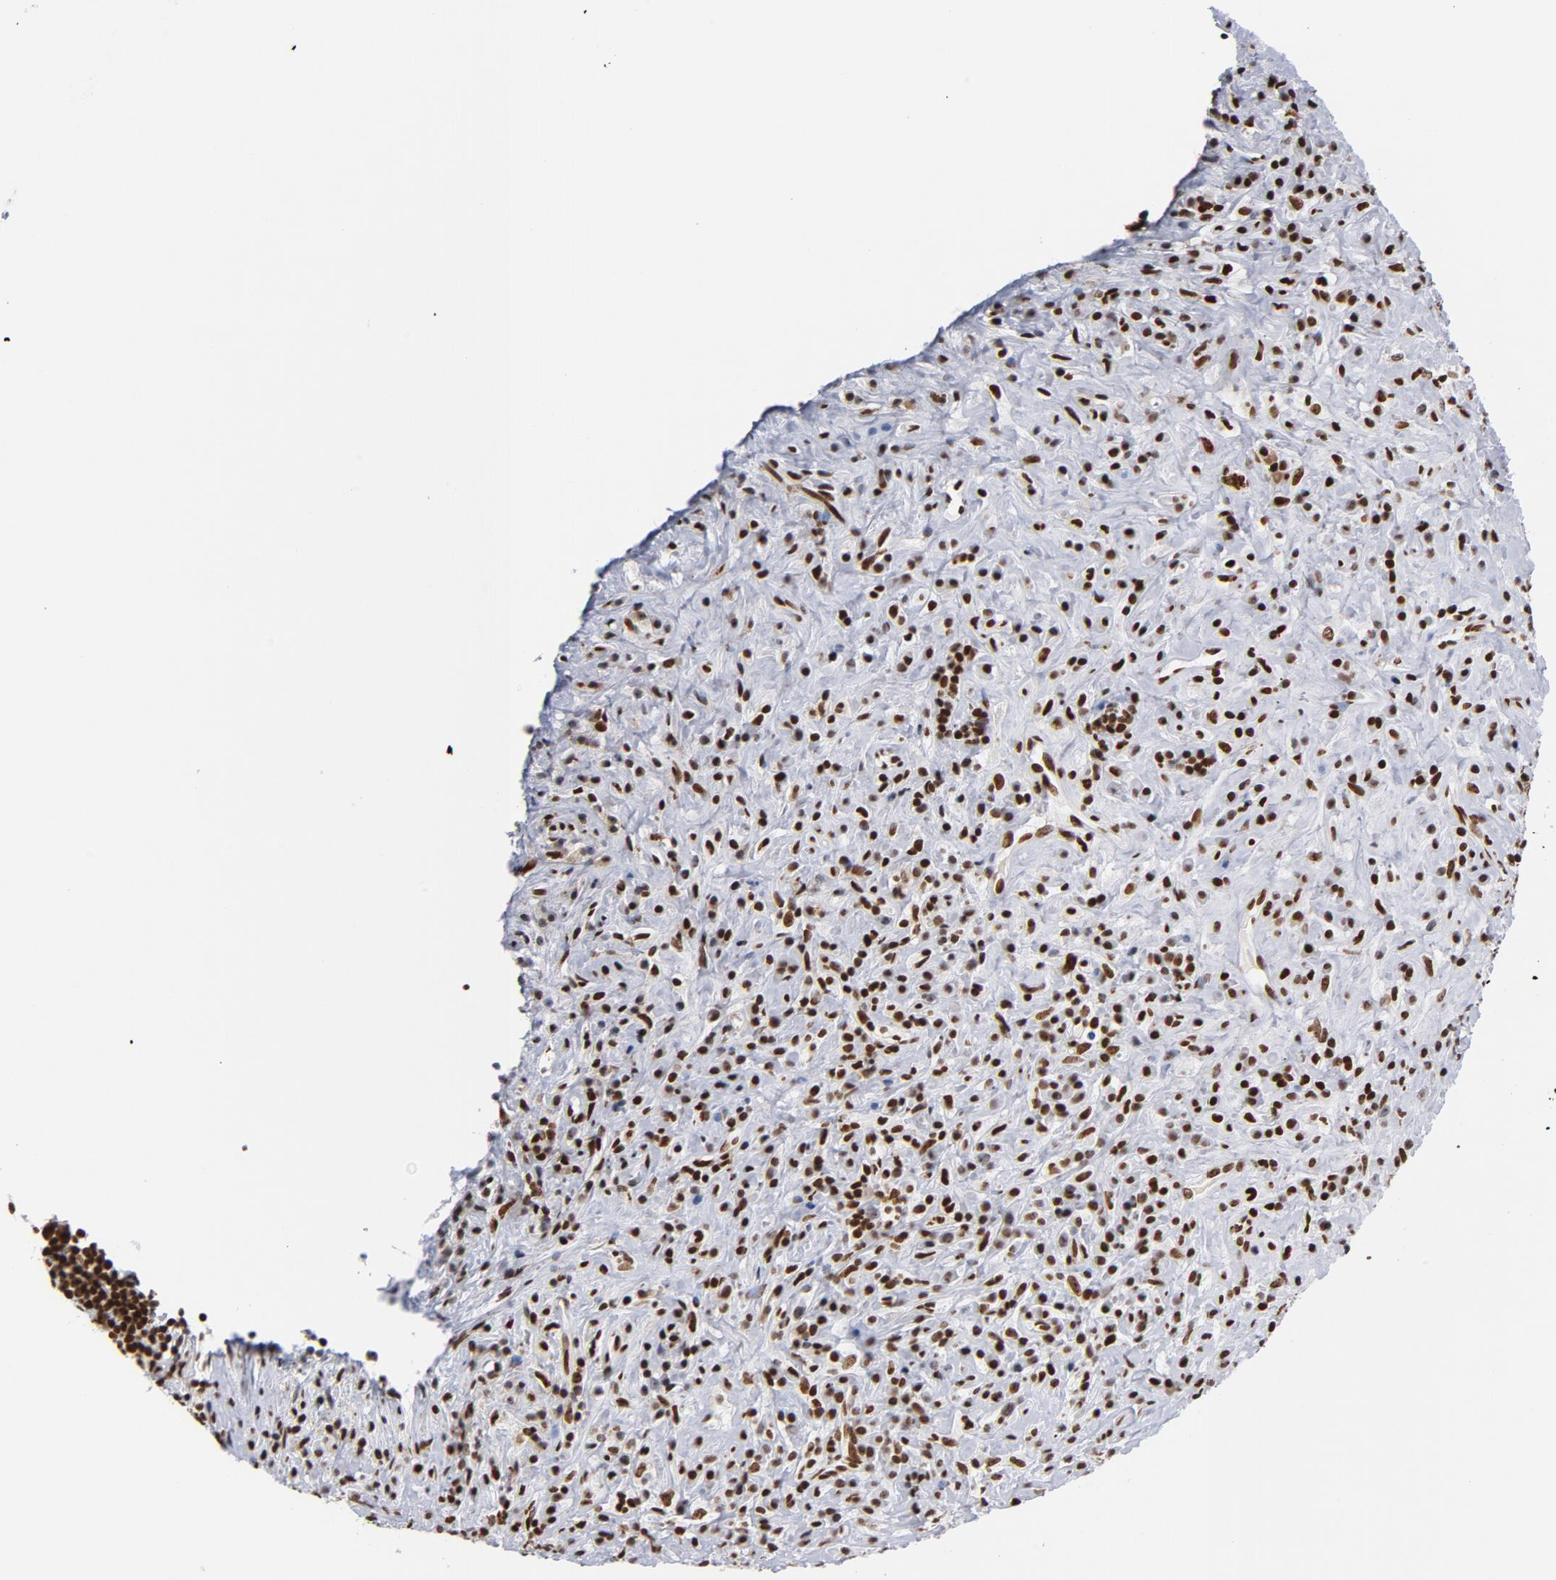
{"staining": {"intensity": "strong", "quantity": ">75%", "location": "nuclear"}, "tissue": "lymphoma", "cell_type": "Tumor cells", "image_type": "cancer", "snomed": [{"axis": "morphology", "description": "Hodgkin's disease, NOS"}, {"axis": "topography", "description": "Lymph node"}], "caption": "Lymphoma stained with a brown dye displays strong nuclear positive positivity in about >75% of tumor cells.", "gene": "TOP2B", "patient": {"sex": "female", "age": 25}}